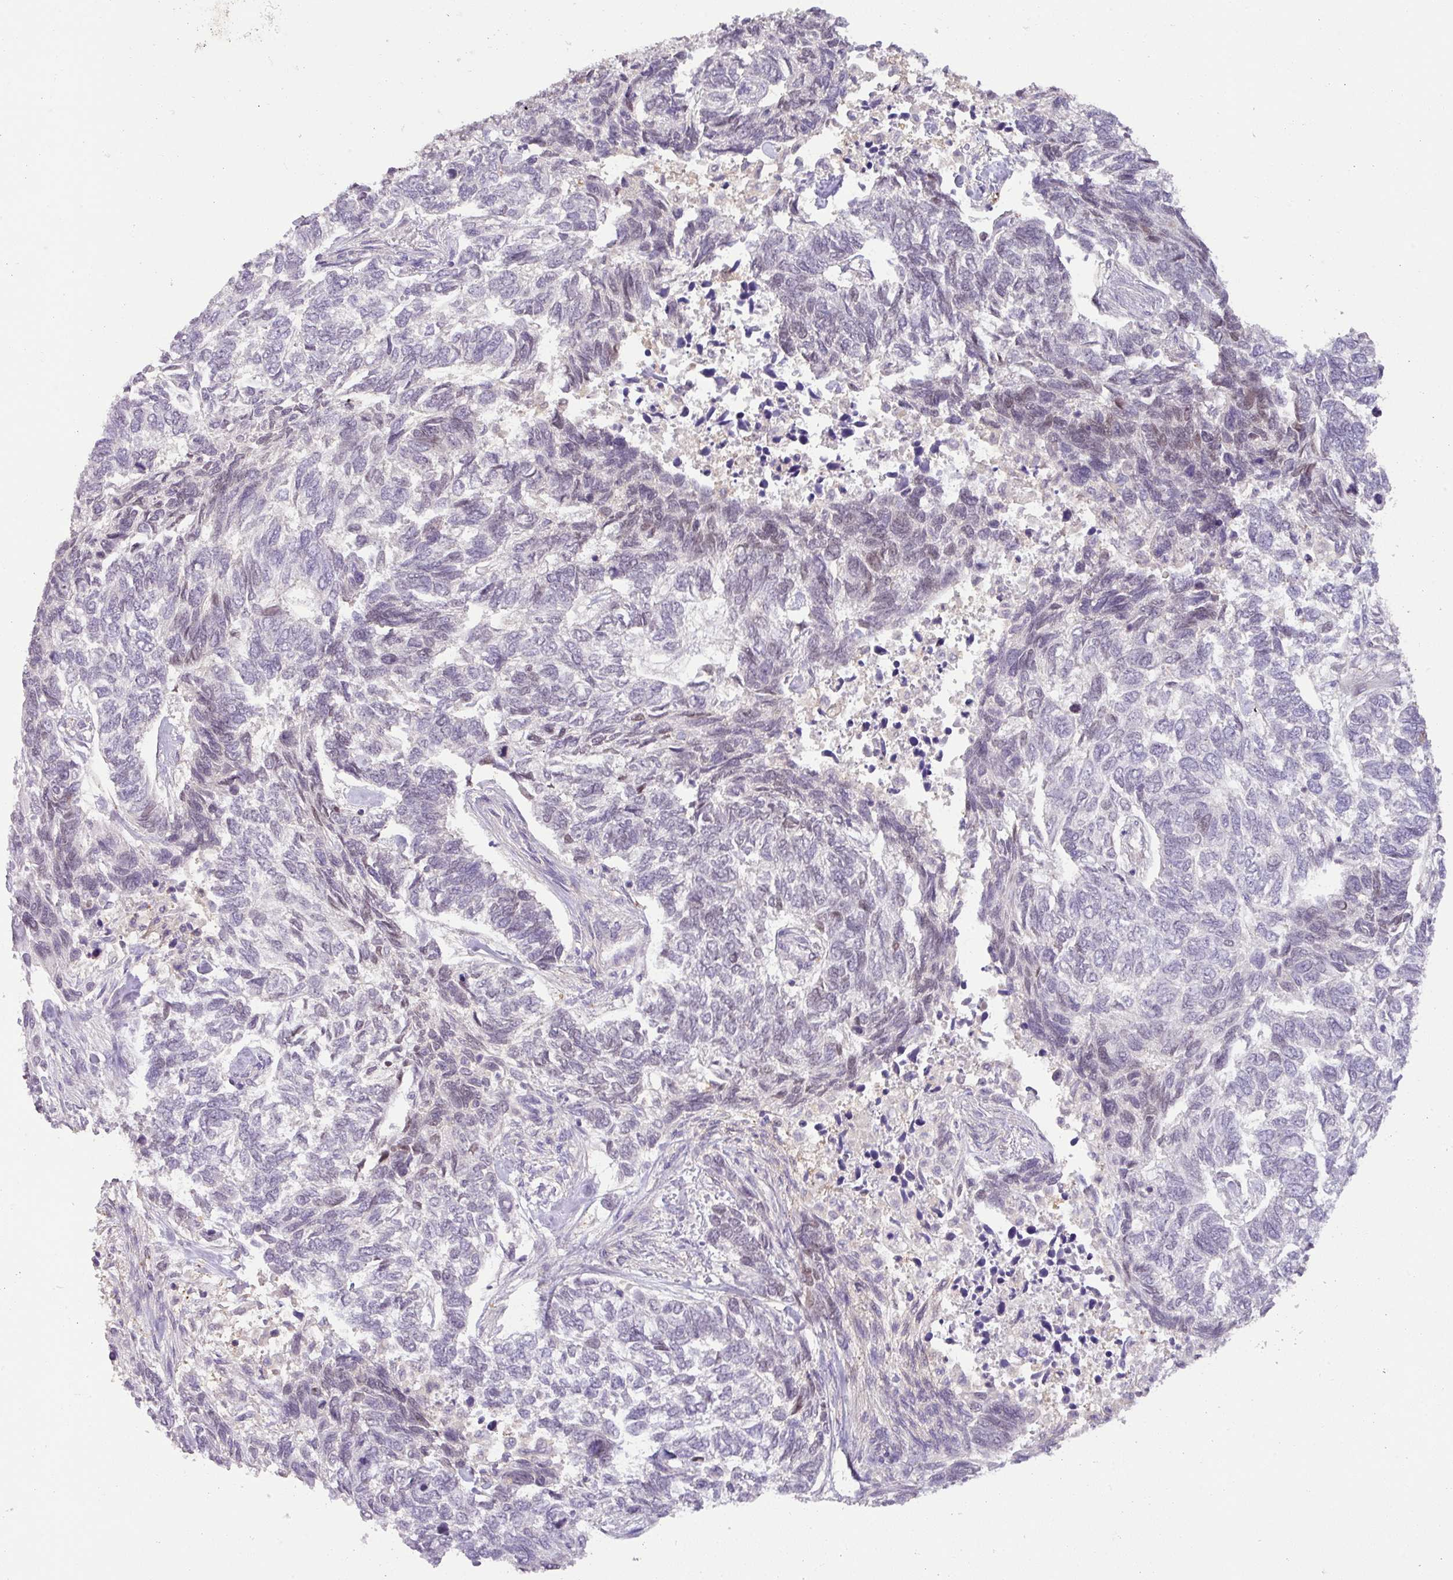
{"staining": {"intensity": "moderate", "quantity": "25%-75%", "location": "nuclear"}, "tissue": "skin cancer", "cell_type": "Tumor cells", "image_type": "cancer", "snomed": [{"axis": "morphology", "description": "Basal cell carcinoma"}, {"axis": "topography", "description": "Skin"}], "caption": "This is an image of IHC staining of skin cancer, which shows moderate staining in the nuclear of tumor cells.", "gene": "HOXC13", "patient": {"sex": "female", "age": 65}}